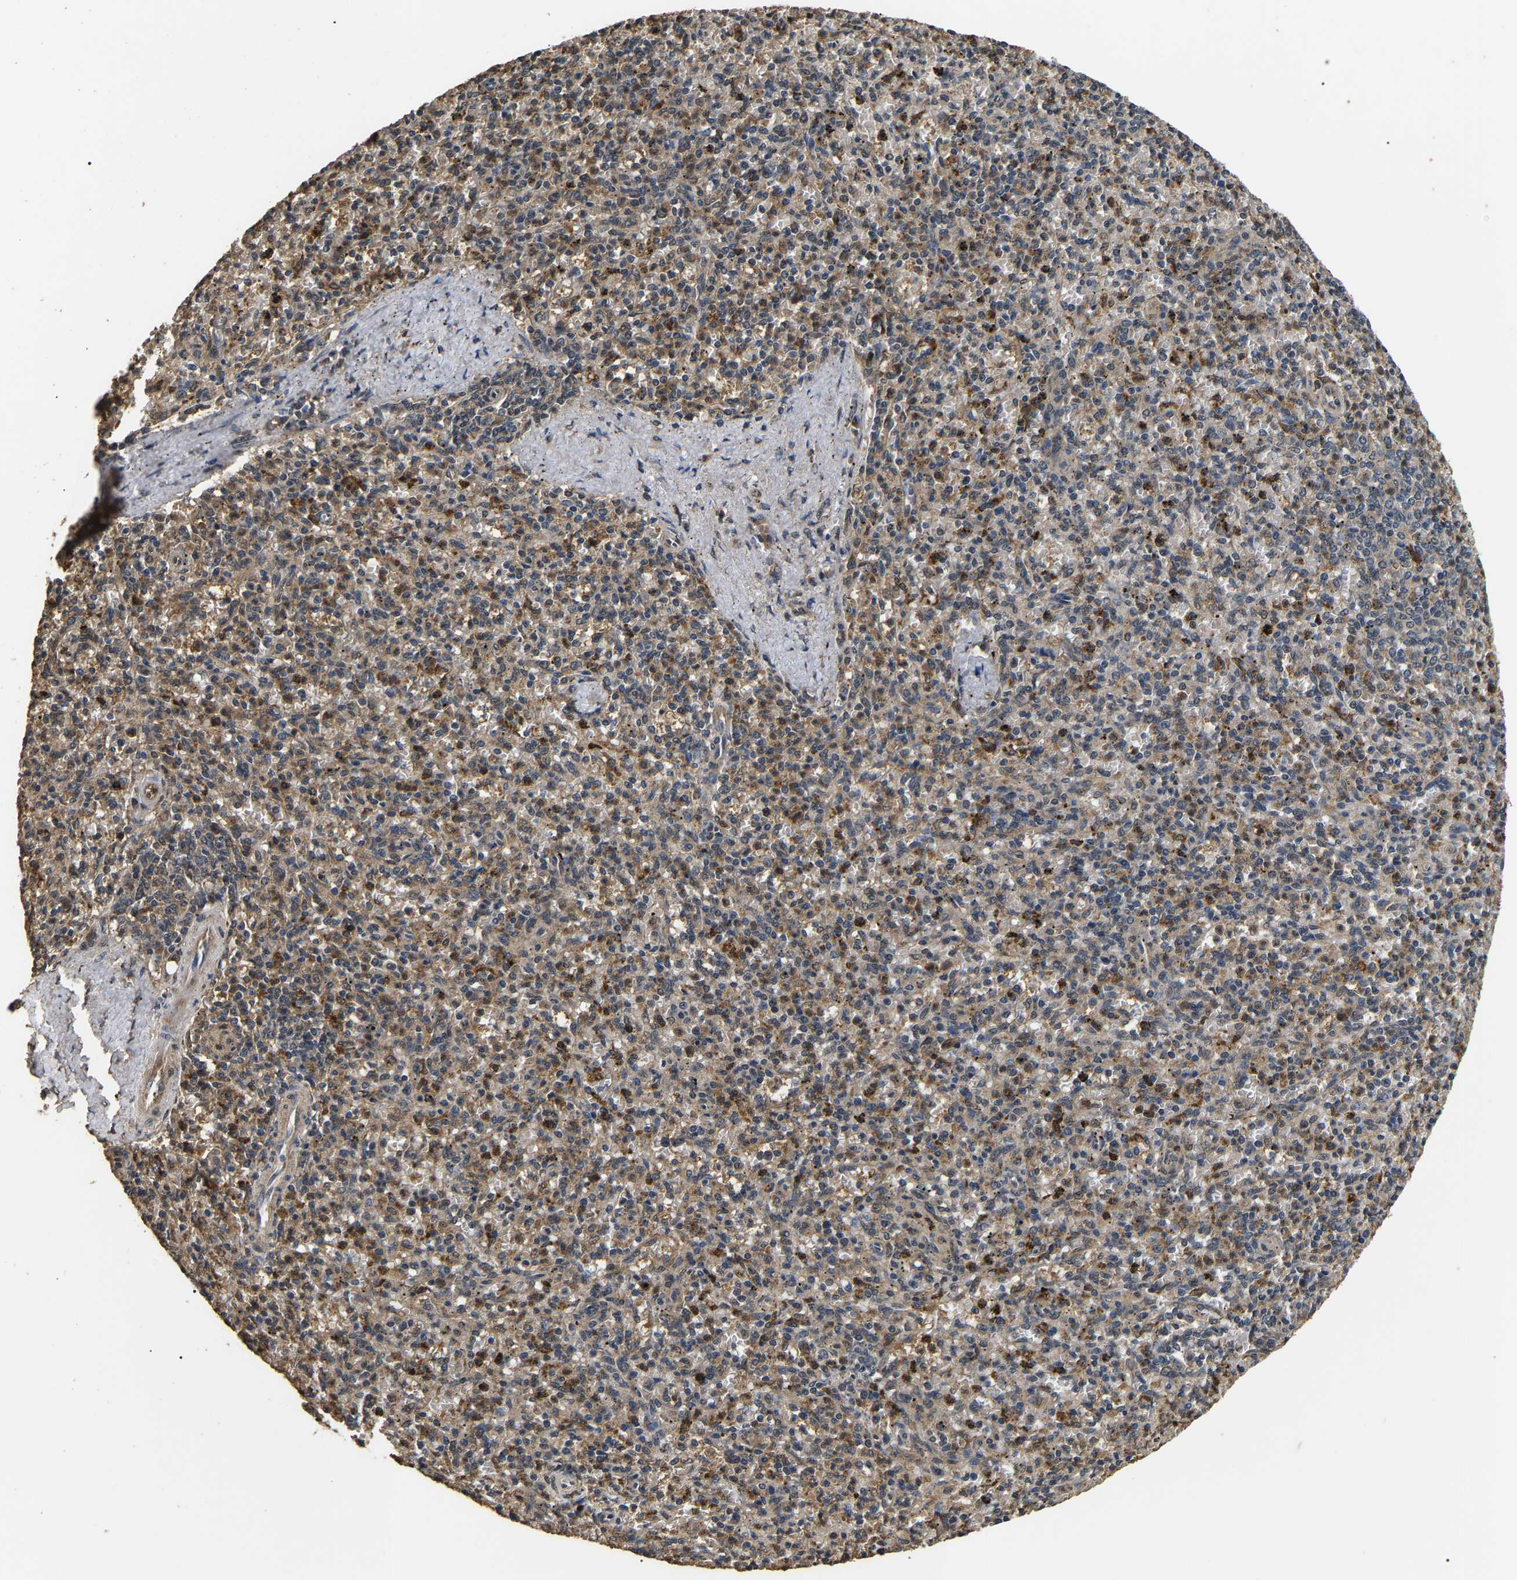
{"staining": {"intensity": "weak", "quantity": "<25%", "location": "cytoplasmic/membranous,nuclear"}, "tissue": "spleen", "cell_type": "Cells in red pulp", "image_type": "normal", "snomed": [{"axis": "morphology", "description": "Normal tissue, NOS"}, {"axis": "topography", "description": "Spleen"}], "caption": "Immunohistochemical staining of unremarkable human spleen reveals no significant staining in cells in red pulp. The staining was performed using DAB (3,3'-diaminobenzidine) to visualize the protein expression in brown, while the nuclei were stained in blue with hematoxylin (Magnification: 20x).", "gene": "PSMD8", "patient": {"sex": "male", "age": 72}}